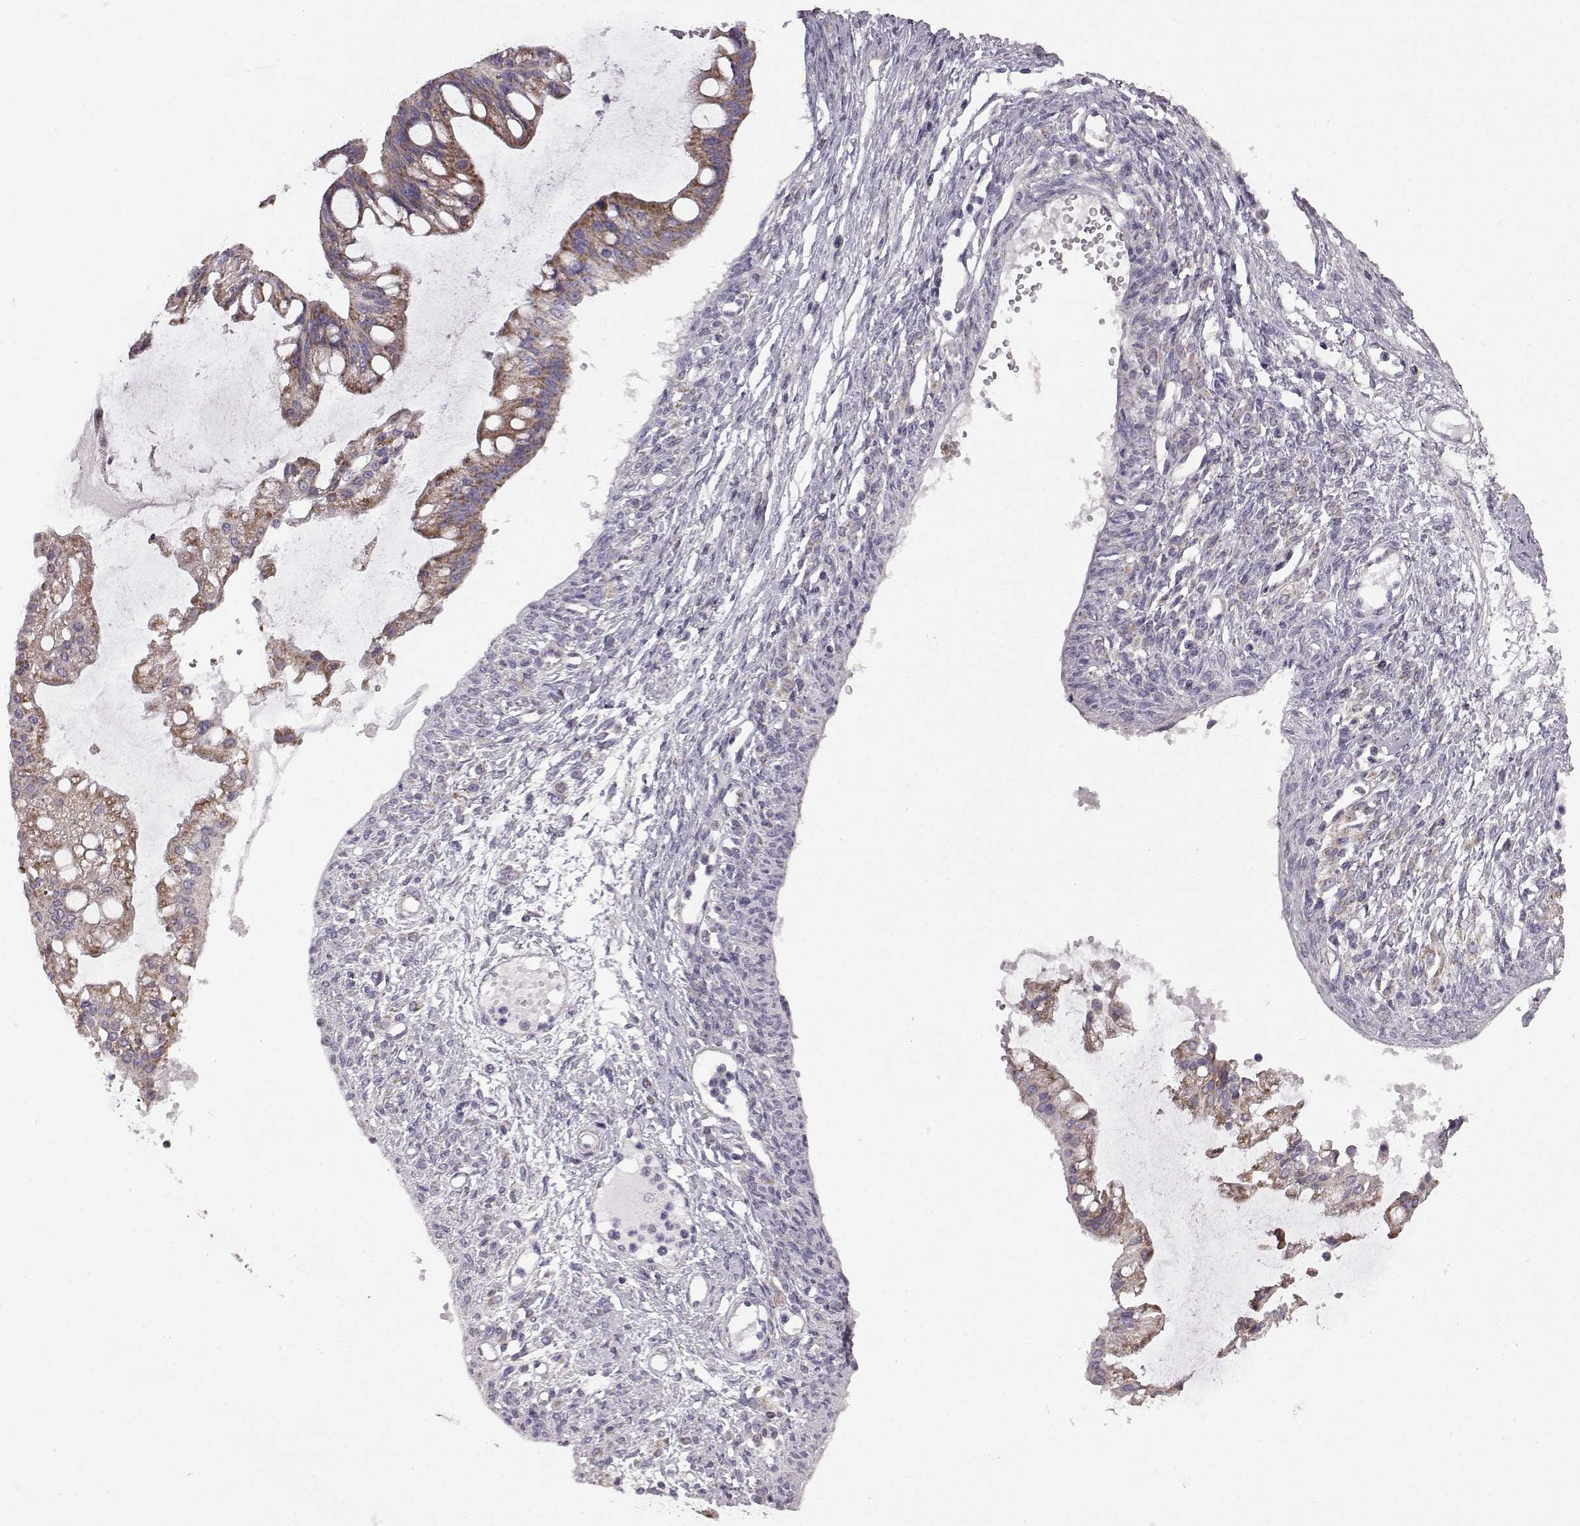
{"staining": {"intensity": "strong", "quantity": ">75%", "location": "cytoplasmic/membranous"}, "tissue": "ovarian cancer", "cell_type": "Tumor cells", "image_type": "cancer", "snomed": [{"axis": "morphology", "description": "Cystadenocarcinoma, mucinous, NOS"}, {"axis": "topography", "description": "Ovary"}], "caption": "Strong cytoplasmic/membranous expression for a protein is appreciated in approximately >75% of tumor cells of mucinous cystadenocarcinoma (ovarian) using immunohistochemistry (IHC).", "gene": "FAM8A1", "patient": {"sex": "female", "age": 73}}